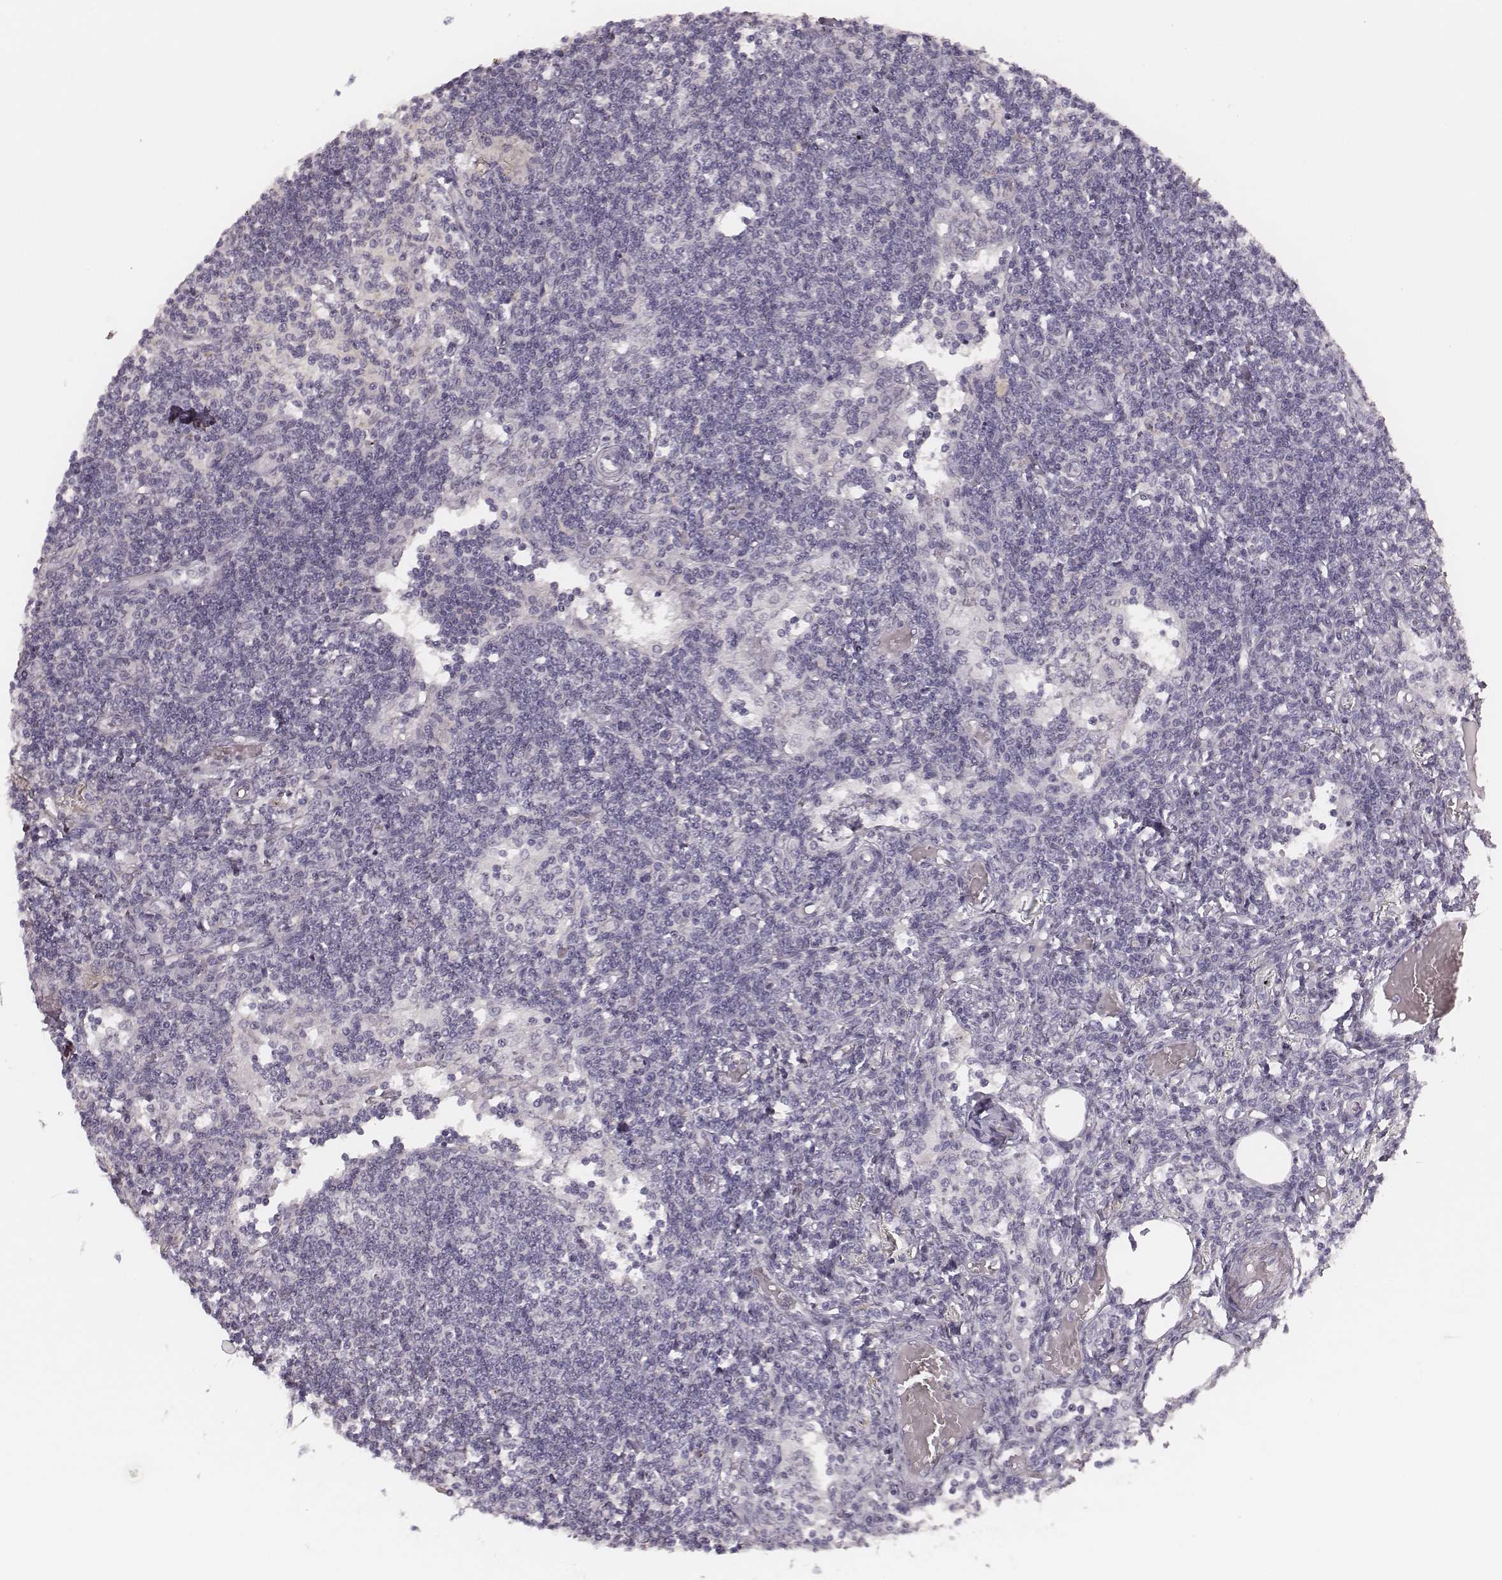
{"staining": {"intensity": "negative", "quantity": "none", "location": "none"}, "tissue": "lymph node", "cell_type": "Germinal center cells", "image_type": "normal", "snomed": [{"axis": "morphology", "description": "Normal tissue, NOS"}, {"axis": "topography", "description": "Lymph node"}], "caption": "DAB (3,3'-diaminobenzidine) immunohistochemical staining of normal human lymph node demonstrates no significant staining in germinal center cells.", "gene": "MSX1", "patient": {"sex": "female", "age": 69}}